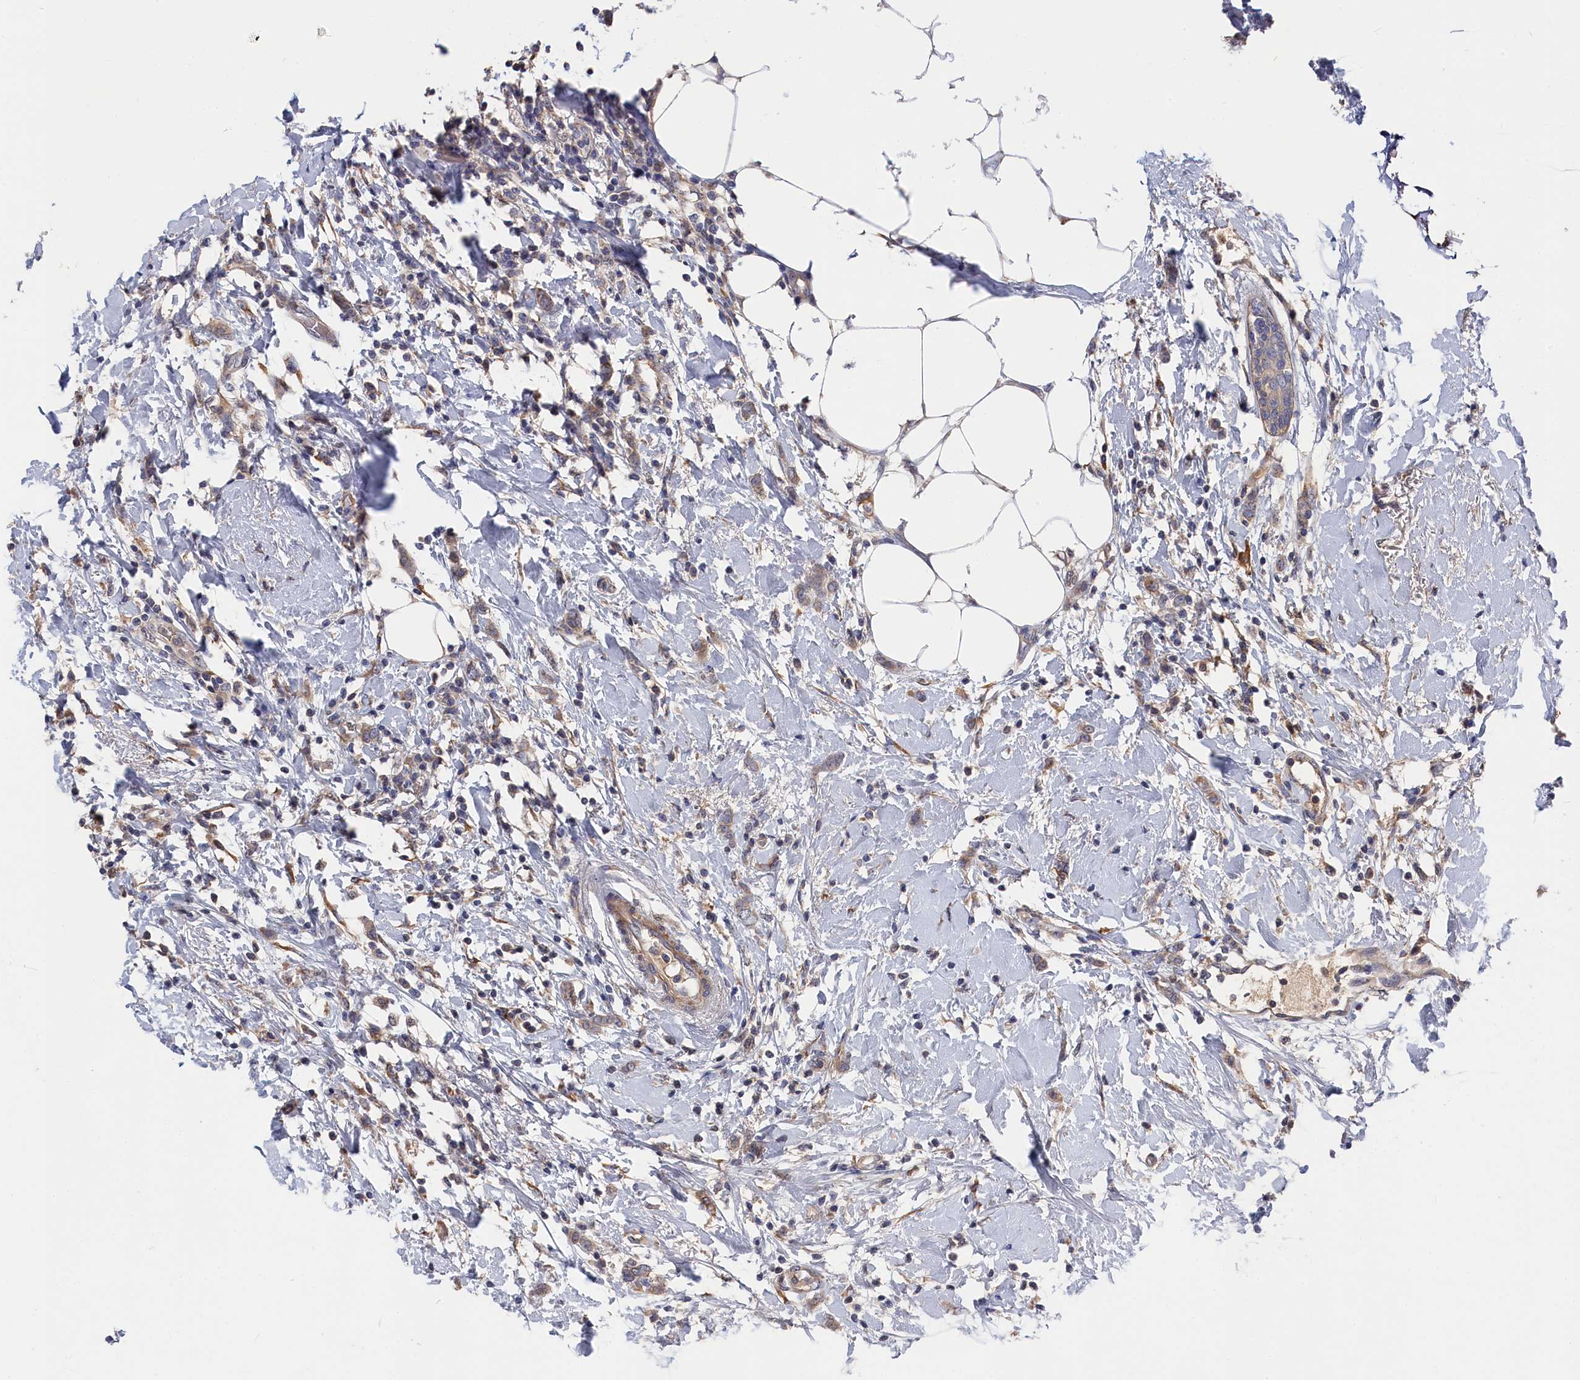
{"staining": {"intensity": "weak", "quantity": ">75%", "location": "cytoplasmic/membranous"}, "tissue": "breast cancer", "cell_type": "Tumor cells", "image_type": "cancer", "snomed": [{"axis": "morphology", "description": "Duct carcinoma"}, {"axis": "topography", "description": "Breast"}], "caption": "Breast cancer (invasive ductal carcinoma) tissue demonstrates weak cytoplasmic/membranous expression in about >75% of tumor cells The staining was performed using DAB, with brown indicating positive protein expression. Nuclei are stained blue with hematoxylin.", "gene": "CYB5D2", "patient": {"sex": "female", "age": 72}}